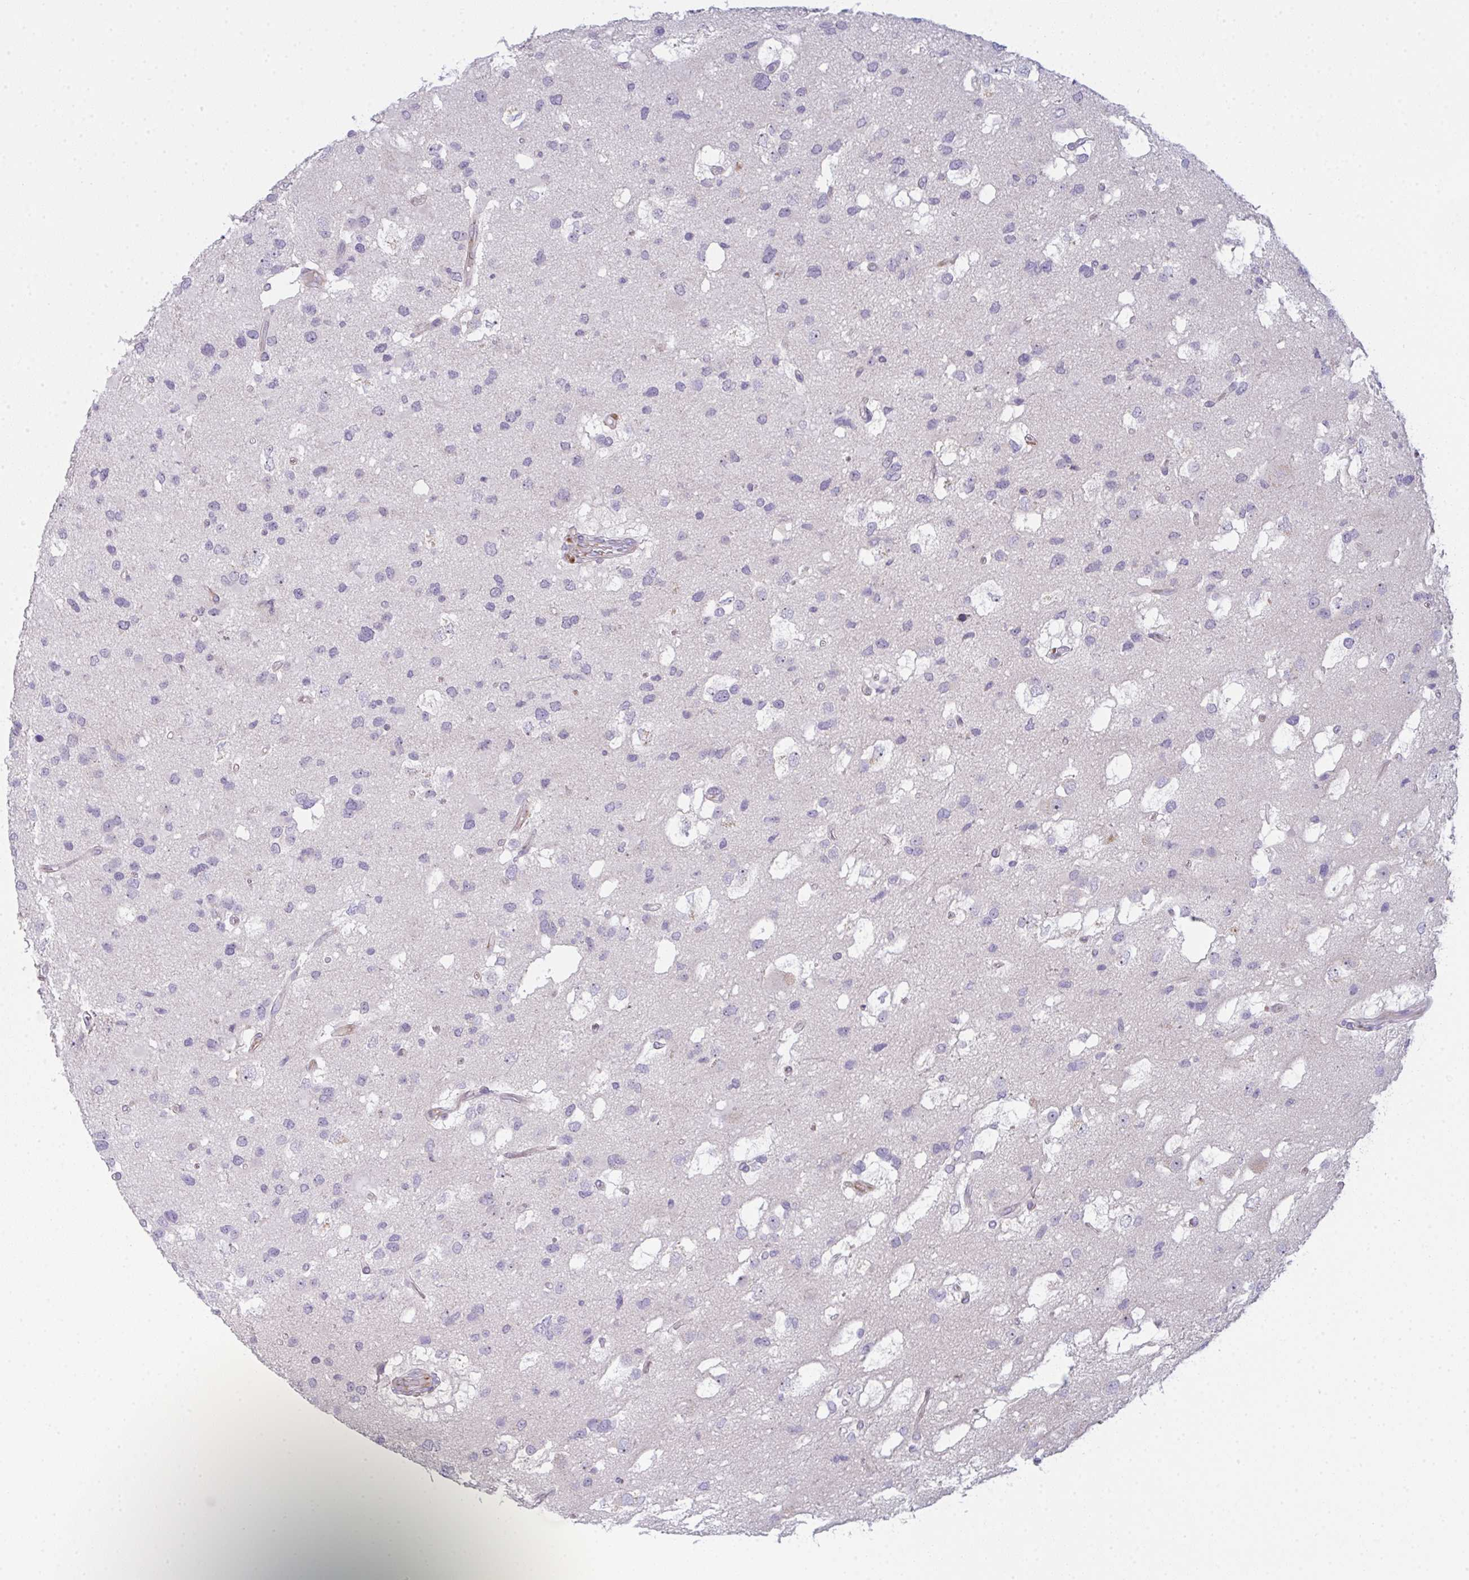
{"staining": {"intensity": "negative", "quantity": "none", "location": "none"}, "tissue": "glioma", "cell_type": "Tumor cells", "image_type": "cancer", "snomed": [{"axis": "morphology", "description": "Glioma, malignant, High grade"}, {"axis": "topography", "description": "Brain"}], "caption": "Tumor cells are negative for protein expression in human malignant high-grade glioma.", "gene": "CD80", "patient": {"sex": "male", "age": 53}}